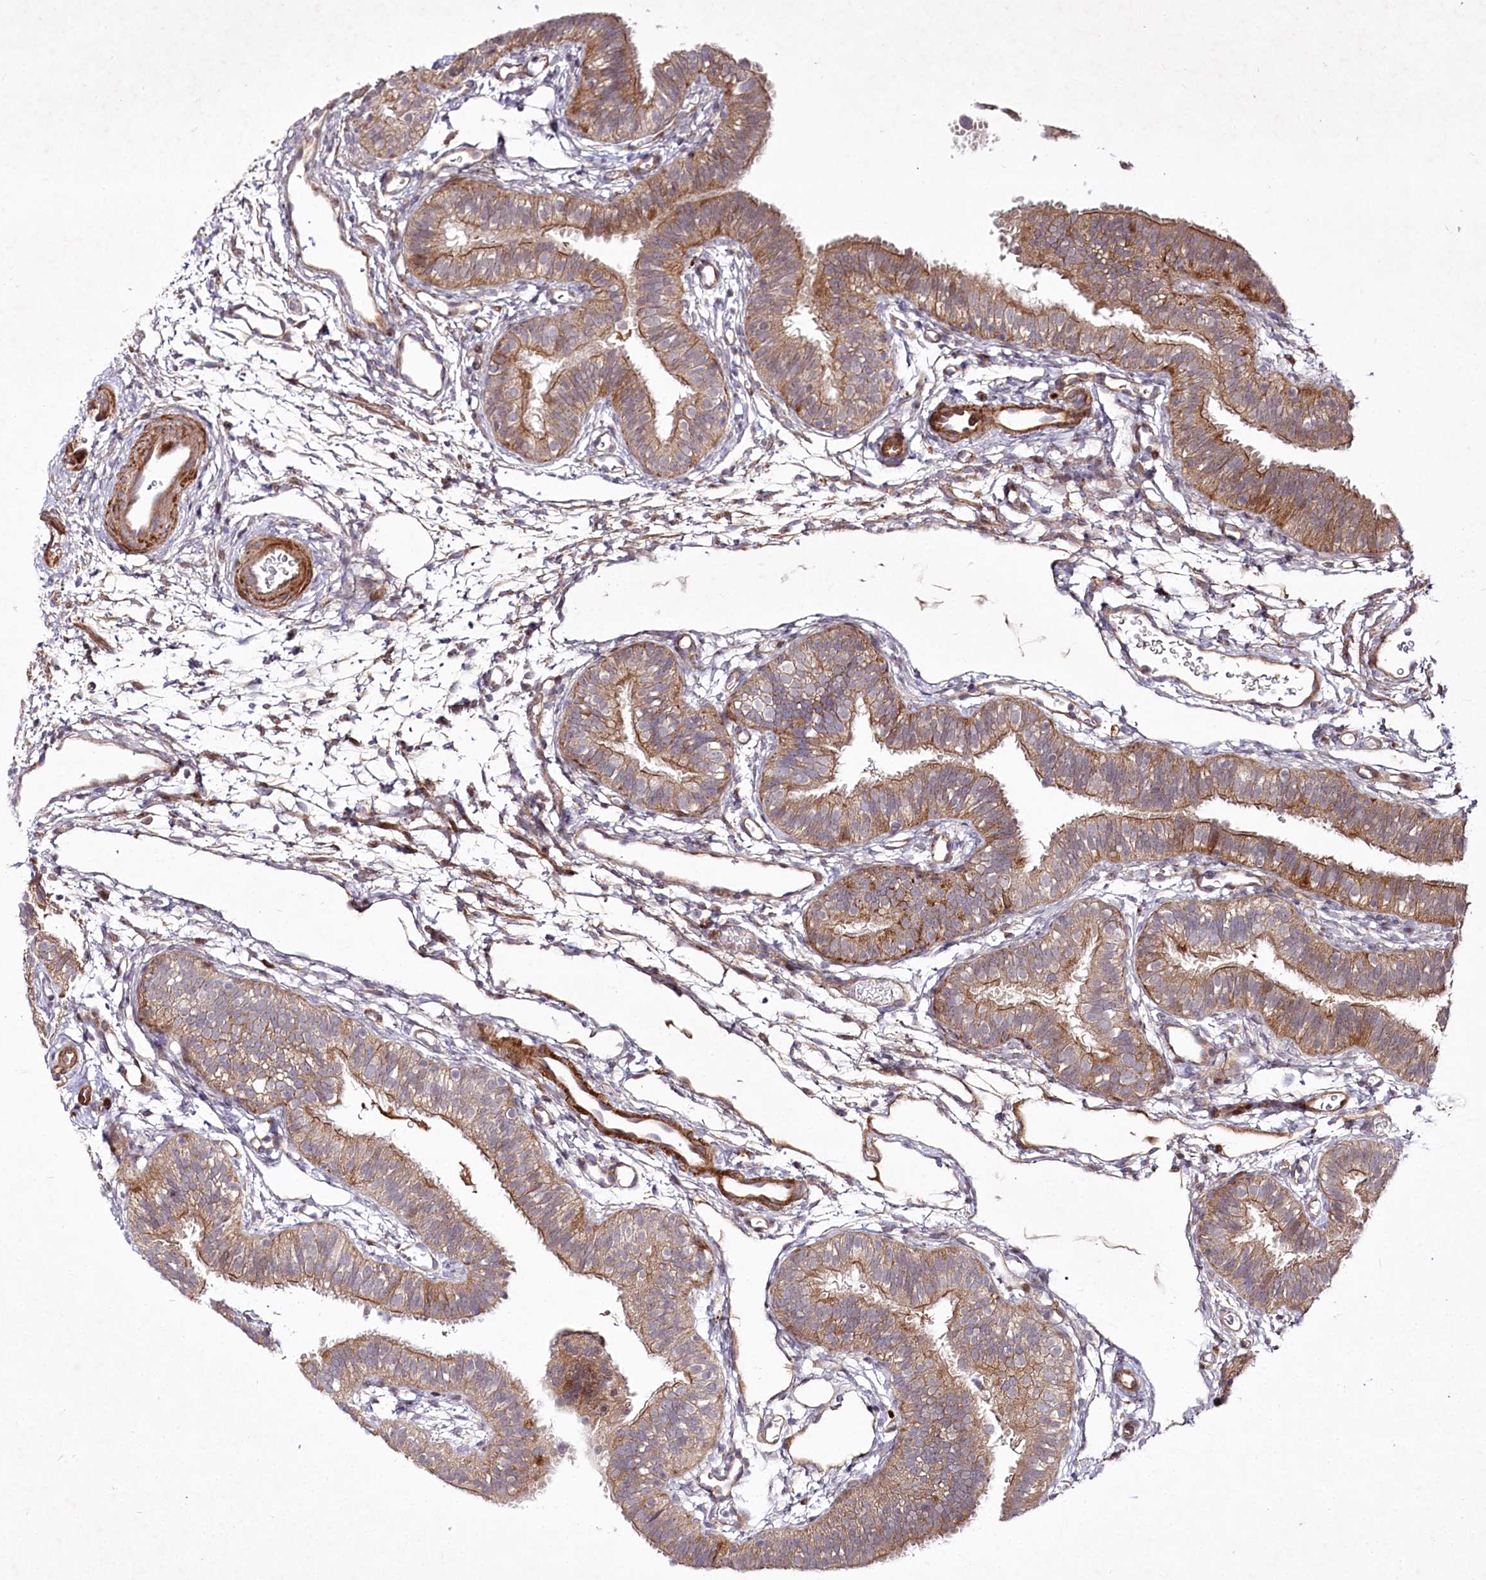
{"staining": {"intensity": "moderate", "quantity": ">75%", "location": "cytoplasmic/membranous"}, "tissue": "fallopian tube", "cell_type": "Glandular cells", "image_type": "normal", "snomed": [{"axis": "morphology", "description": "Normal tissue, NOS"}, {"axis": "topography", "description": "Fallopian tube"}], "caption": "Fallopian tube stained with IHC exhibits moderate cytoplasmic/membranous staining in about >75% of glandular cells. (DAB = brown stain, brightfield microscopy at high magnification).", "gene": "PSTK", "patient": {"sex": "female", "age": 35}}